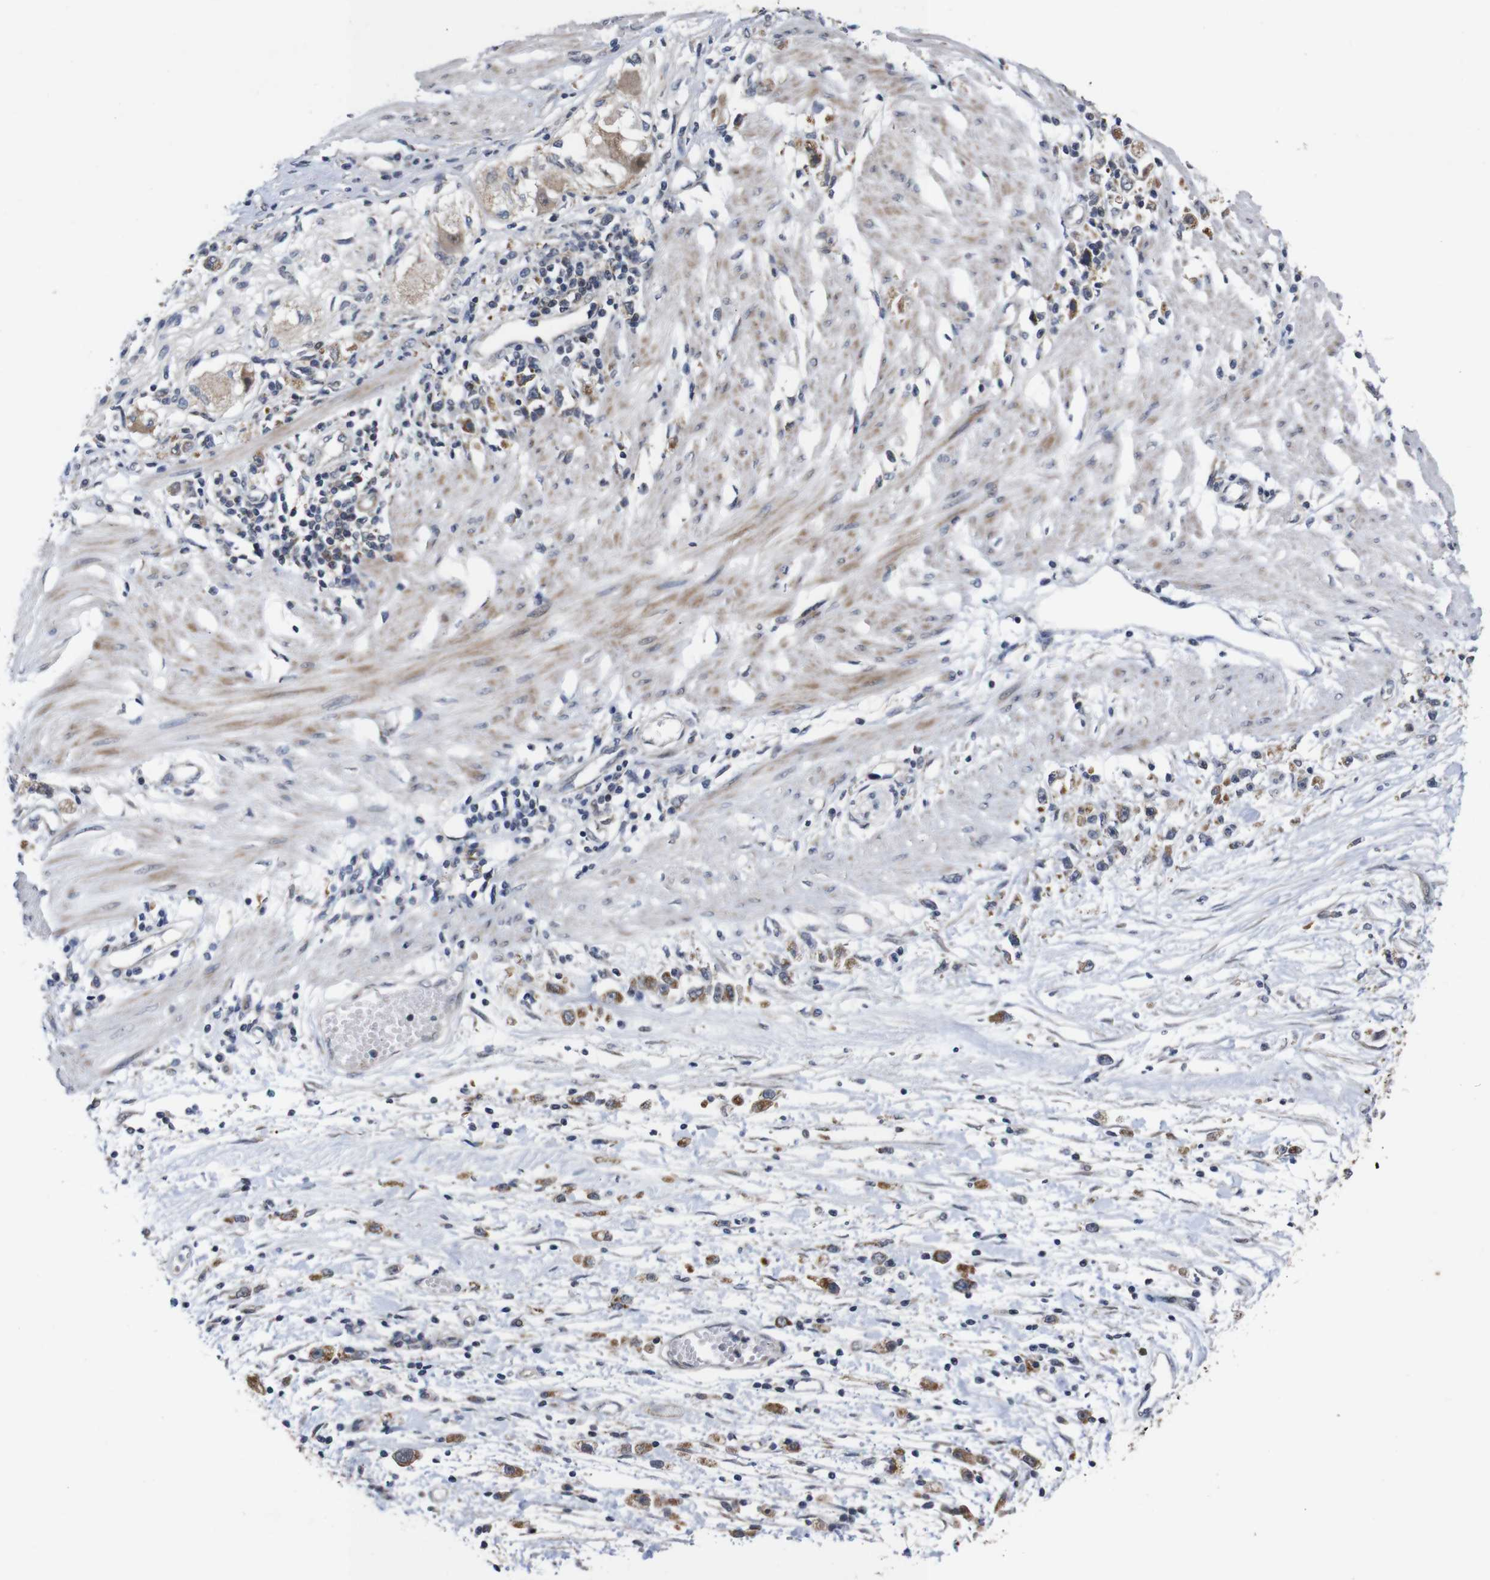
{"staining": {"intensity": "moderate", "quantity": ">75%", "location": "cytoplasmic/membranous"}, "tissue": "stomach cancer", "cell_type": "Tumor cells", "image_type": "cancer", "snomed": [{"axis": "morphology", "description": "Adenocarcinoma, NOS"}, {"axis": "topography", "description": "Stomach"}], "caption": "DAB (3,3'-diaminobenzidine) immunohistochemical staining of stomach cancer shows moderate cytoplasmic/membranous protein staining in approximately >75% of tumor cells.", "gene": "ATP7B", "patient": {"sex": "female", "age": 59}}